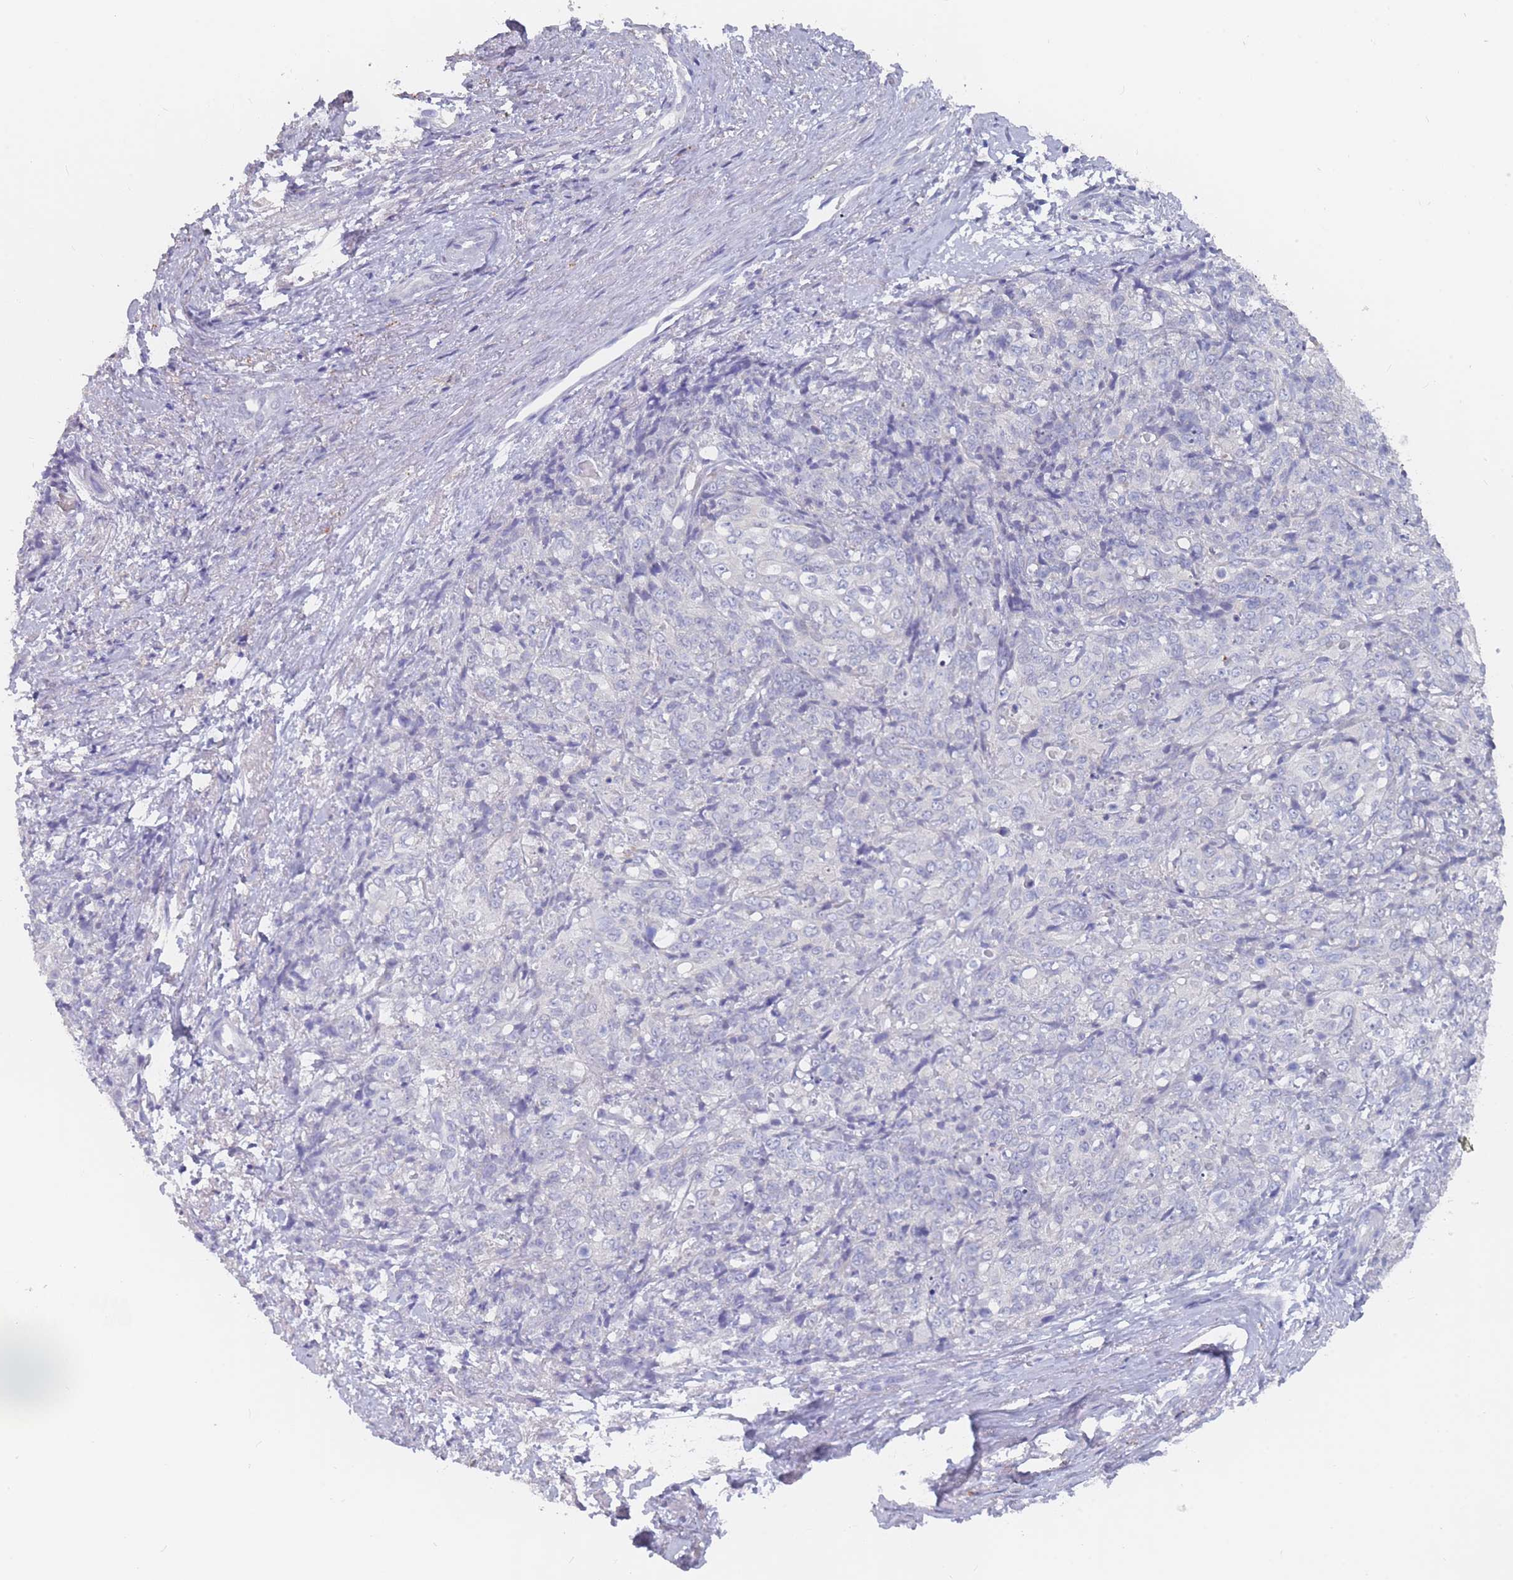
{"staining": {"intensity": "negative", "quantity": "none", "location": "none"}, "tissue": "skin cancer", "cell_type": "Tumor cells", "image_type": "cancer", "snomed": [{"axis": "morphology", "description": "Squamous cell carcinoma, NOS"}, {"axis": "topography", "description": "Skin"}, {"axis": "topography", "description": "Vulva"}], "caption": "DAB (3,3'-diaminobenzidine) immunohistochemical staining of squamous cell carcinoma (skin) shows no significant expression in tumor cells. Nuclei are stained in blue.", "gene": "CYP51A1", "patient": {"sex": "female", "age": 85}}